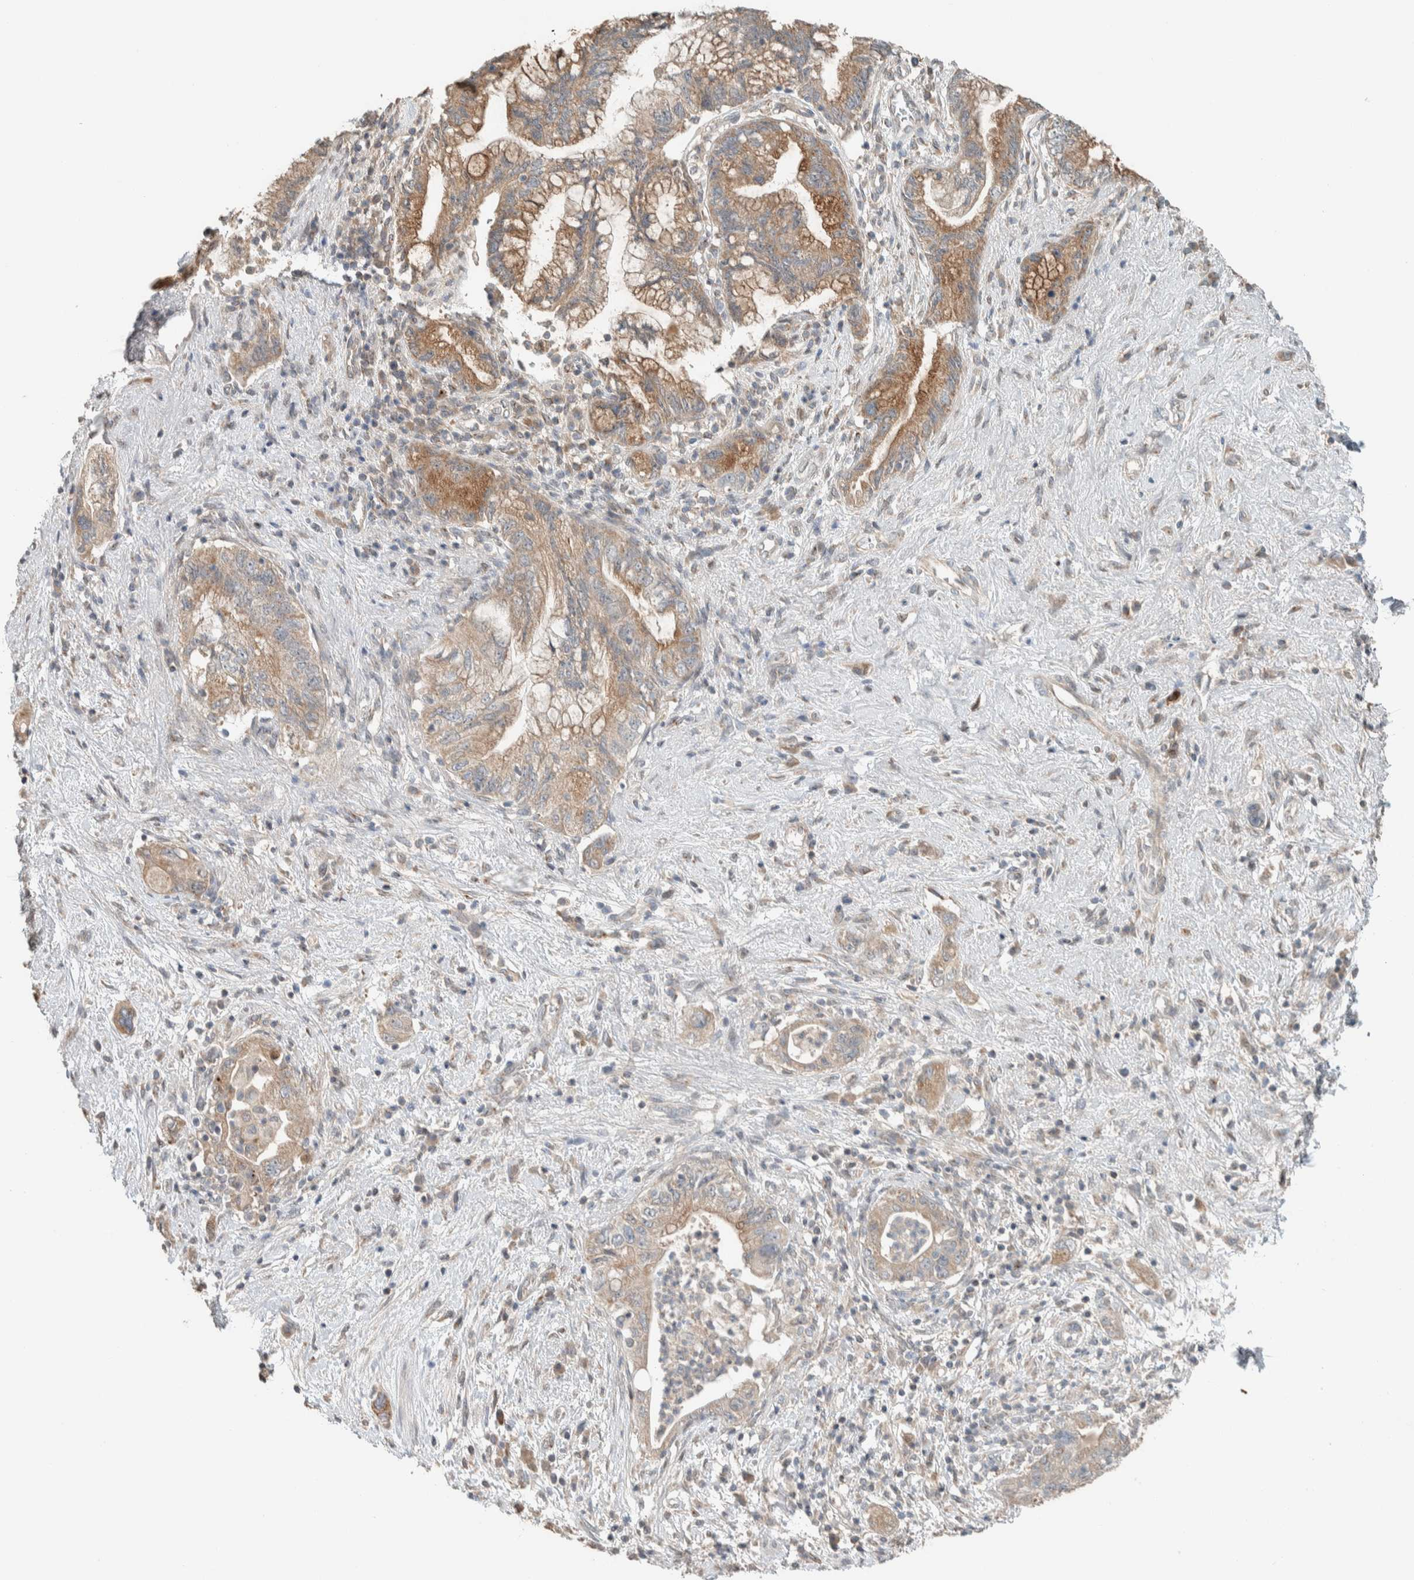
{"staining": {"intensity": "moderate", "quantity": ">75%", "location": "cytoplasmic/membranous"}, "tissue": "pancreatic cancer", "cell_type": "Tumor cells", "image_type": "cancer", "snomed": [{"axis": "morphology", "description": "Adenocarcinoma, NOS"}, {"axis": "topography", "description": "Pancreas"}], "caption": "This image demonstrates pancreatic cancer (adenocarcinoma) stained with IHC to label a protein in brown. The cytoplasmic/membranous of tumor cells show moderate positivity for the protein. Nuclei are counter-stained blue.", "gene": "NBR1", "patient": {"sex": "female", "age": 73}}